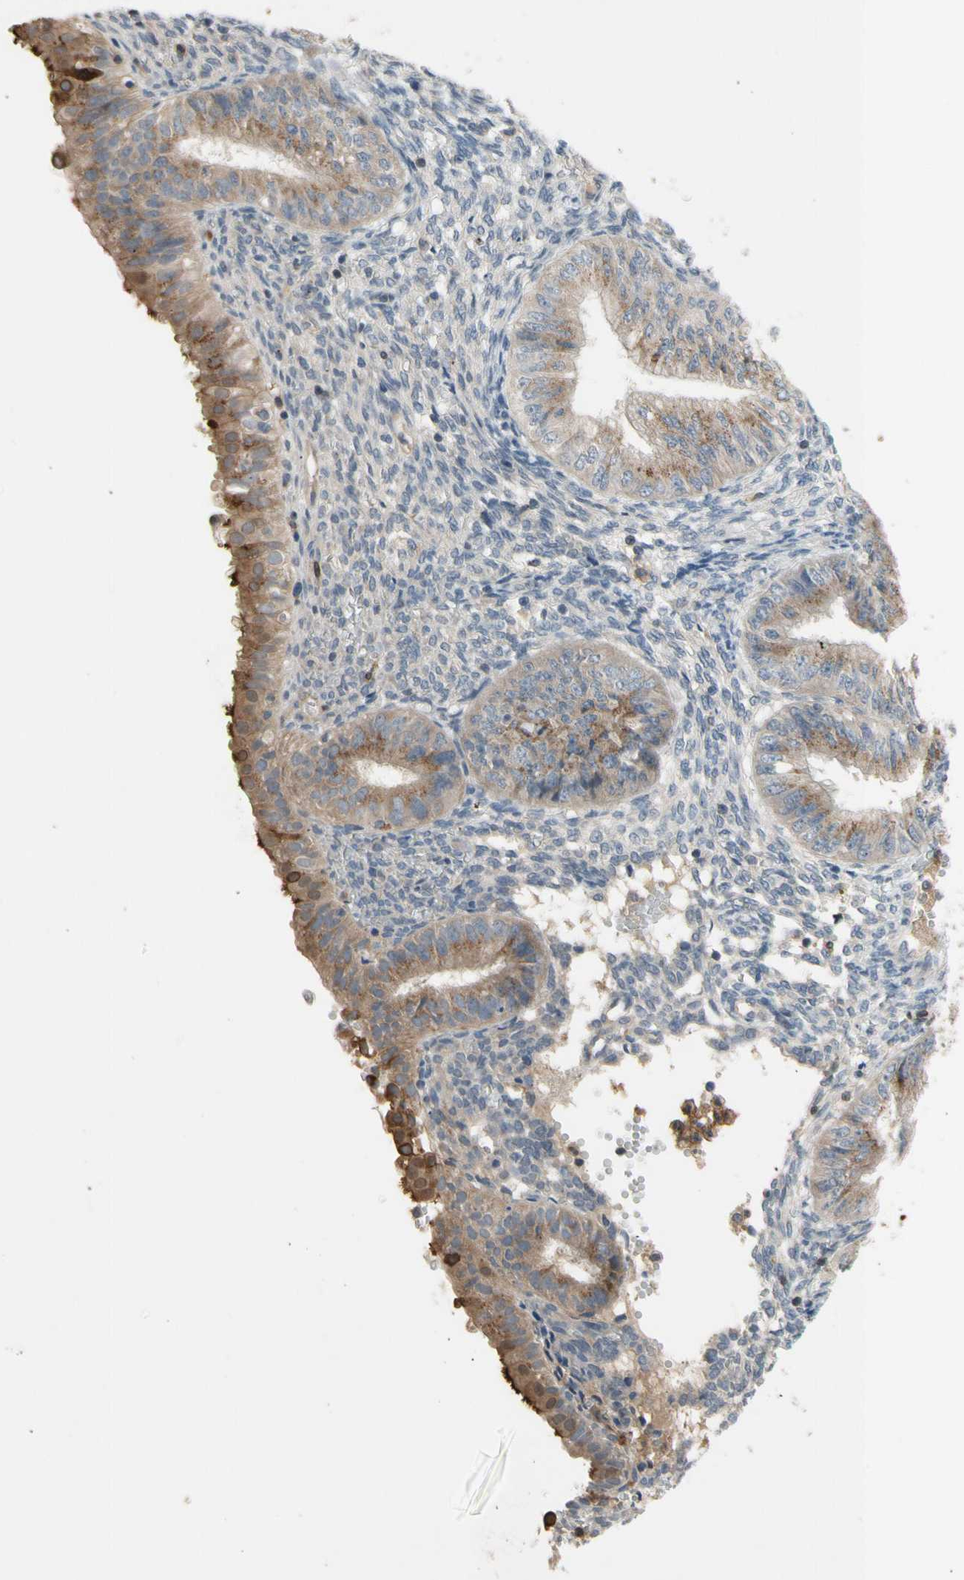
{"staining": {"intensity": "weak", "quantity": ">75%", "location": "cytoplasmic/membranous"}, "tissue": "endometrial cancer", "cell_type": "Tumor cells", "image_type": "cancer", "snomed": [{"axis": "morphology", "description": "Normal tissue, NOS"}, {"axis": "morphology", "description": "Adenocarcinoma, NOS"}, {"axis": "topography", "description": "Endometrium"}], "caption": "Protein staining of endometrial cancer tissue demonstrates weak cytoplasmic/membranous expression in approximately >75% of tumor cells.", "gene": "GALNT5", "patient": {"sex": "female", "age": 53}}